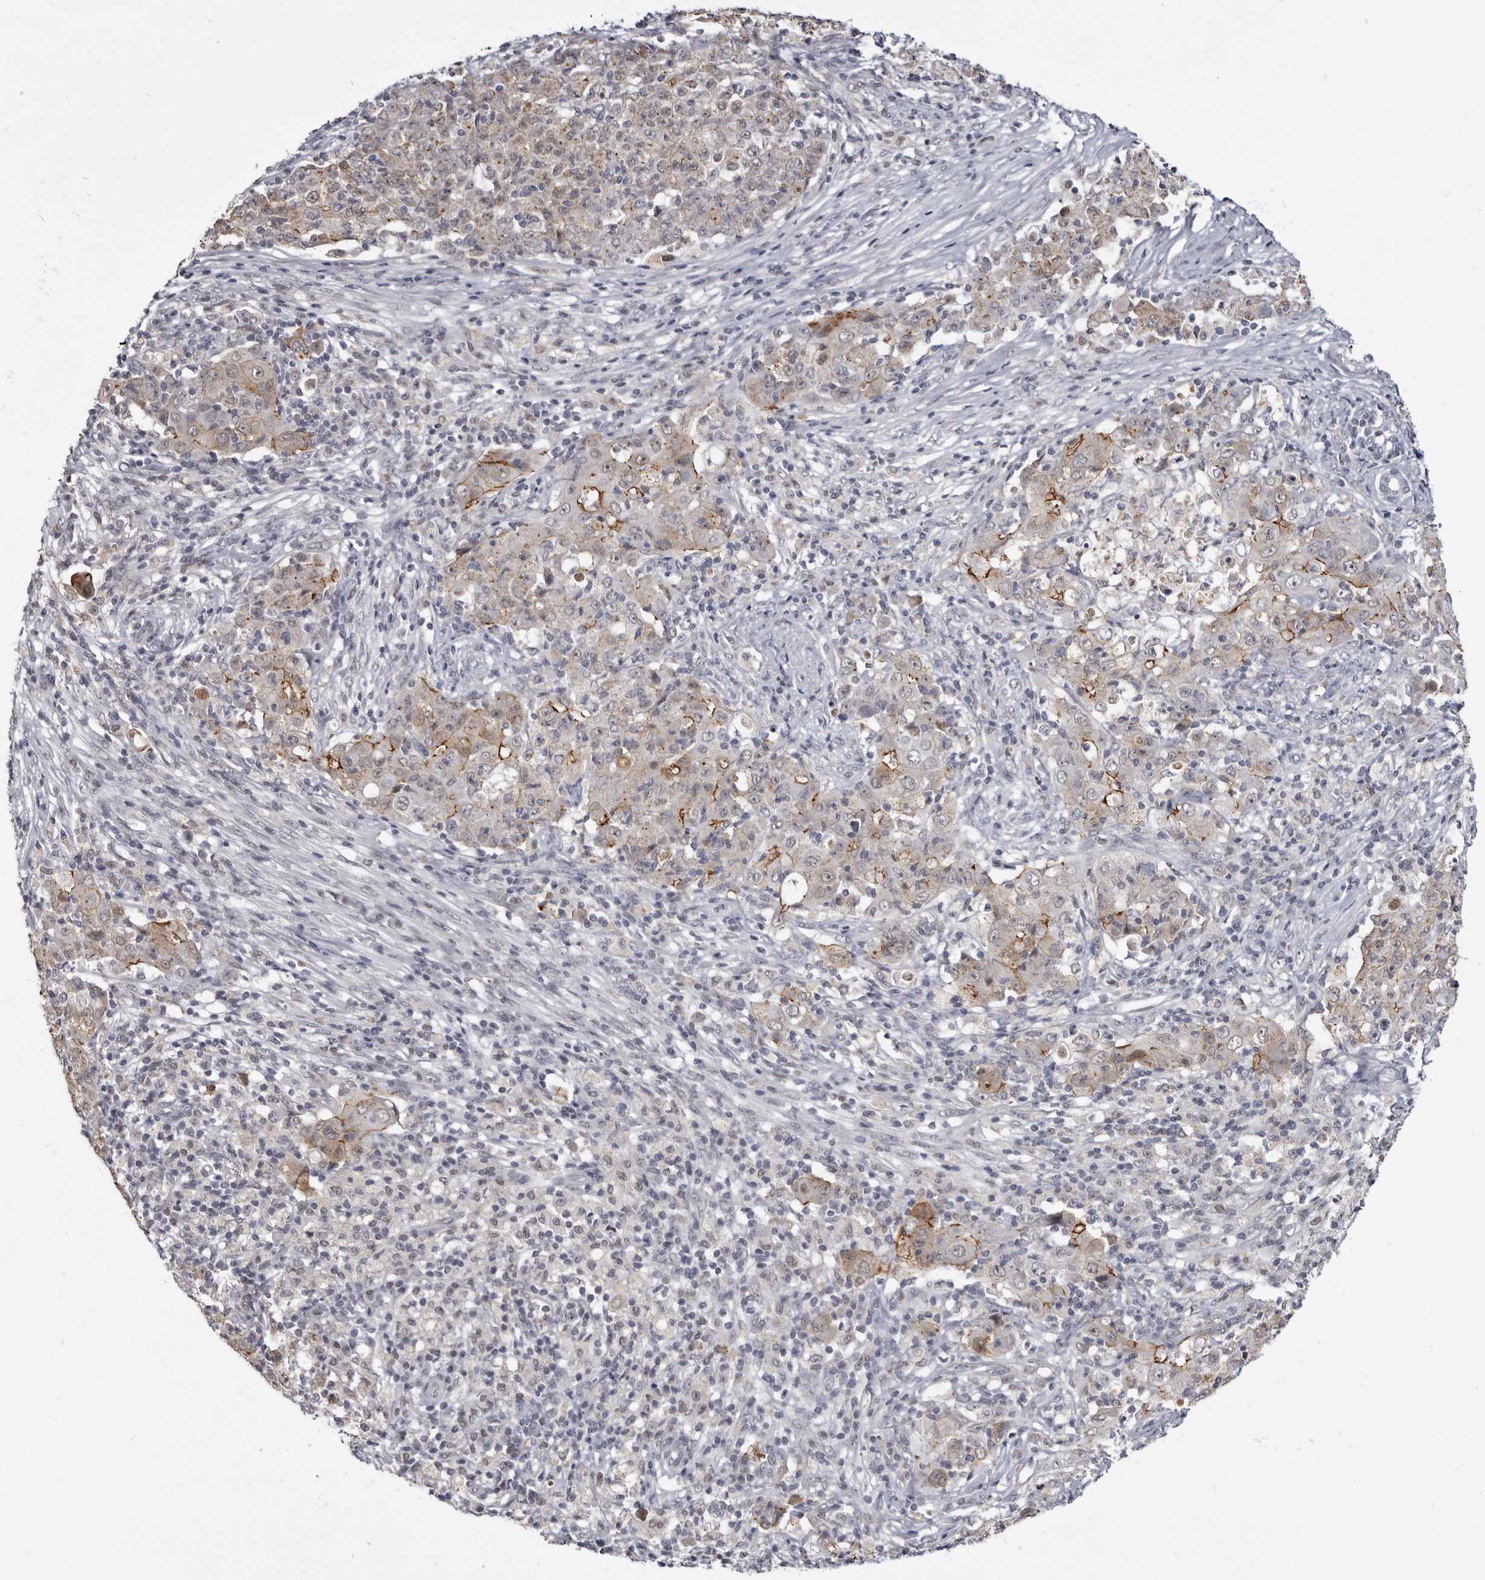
{"staining": {"intensity": "moderate", "quantity": "<25%", "location": "cytoplasmic/membranous"}, "tissue": "ovarian cancer", "cell_type": "Tumor cells", "image_type": "cancer", "snomed": [{"axis": "morphology", "description": "Carcinoma, endometroid"}, {"axis": "topography", "description": "Ovary"}], "caption": "DAB immunohistochemical staining of endometroid carcinoma (ovarian) exhibits moderate cytoplasmic/membranous protein expression in approximately <25% of tumor cells.", "gene": "CGN", "patient": {"sex": "female", "age": 42}}